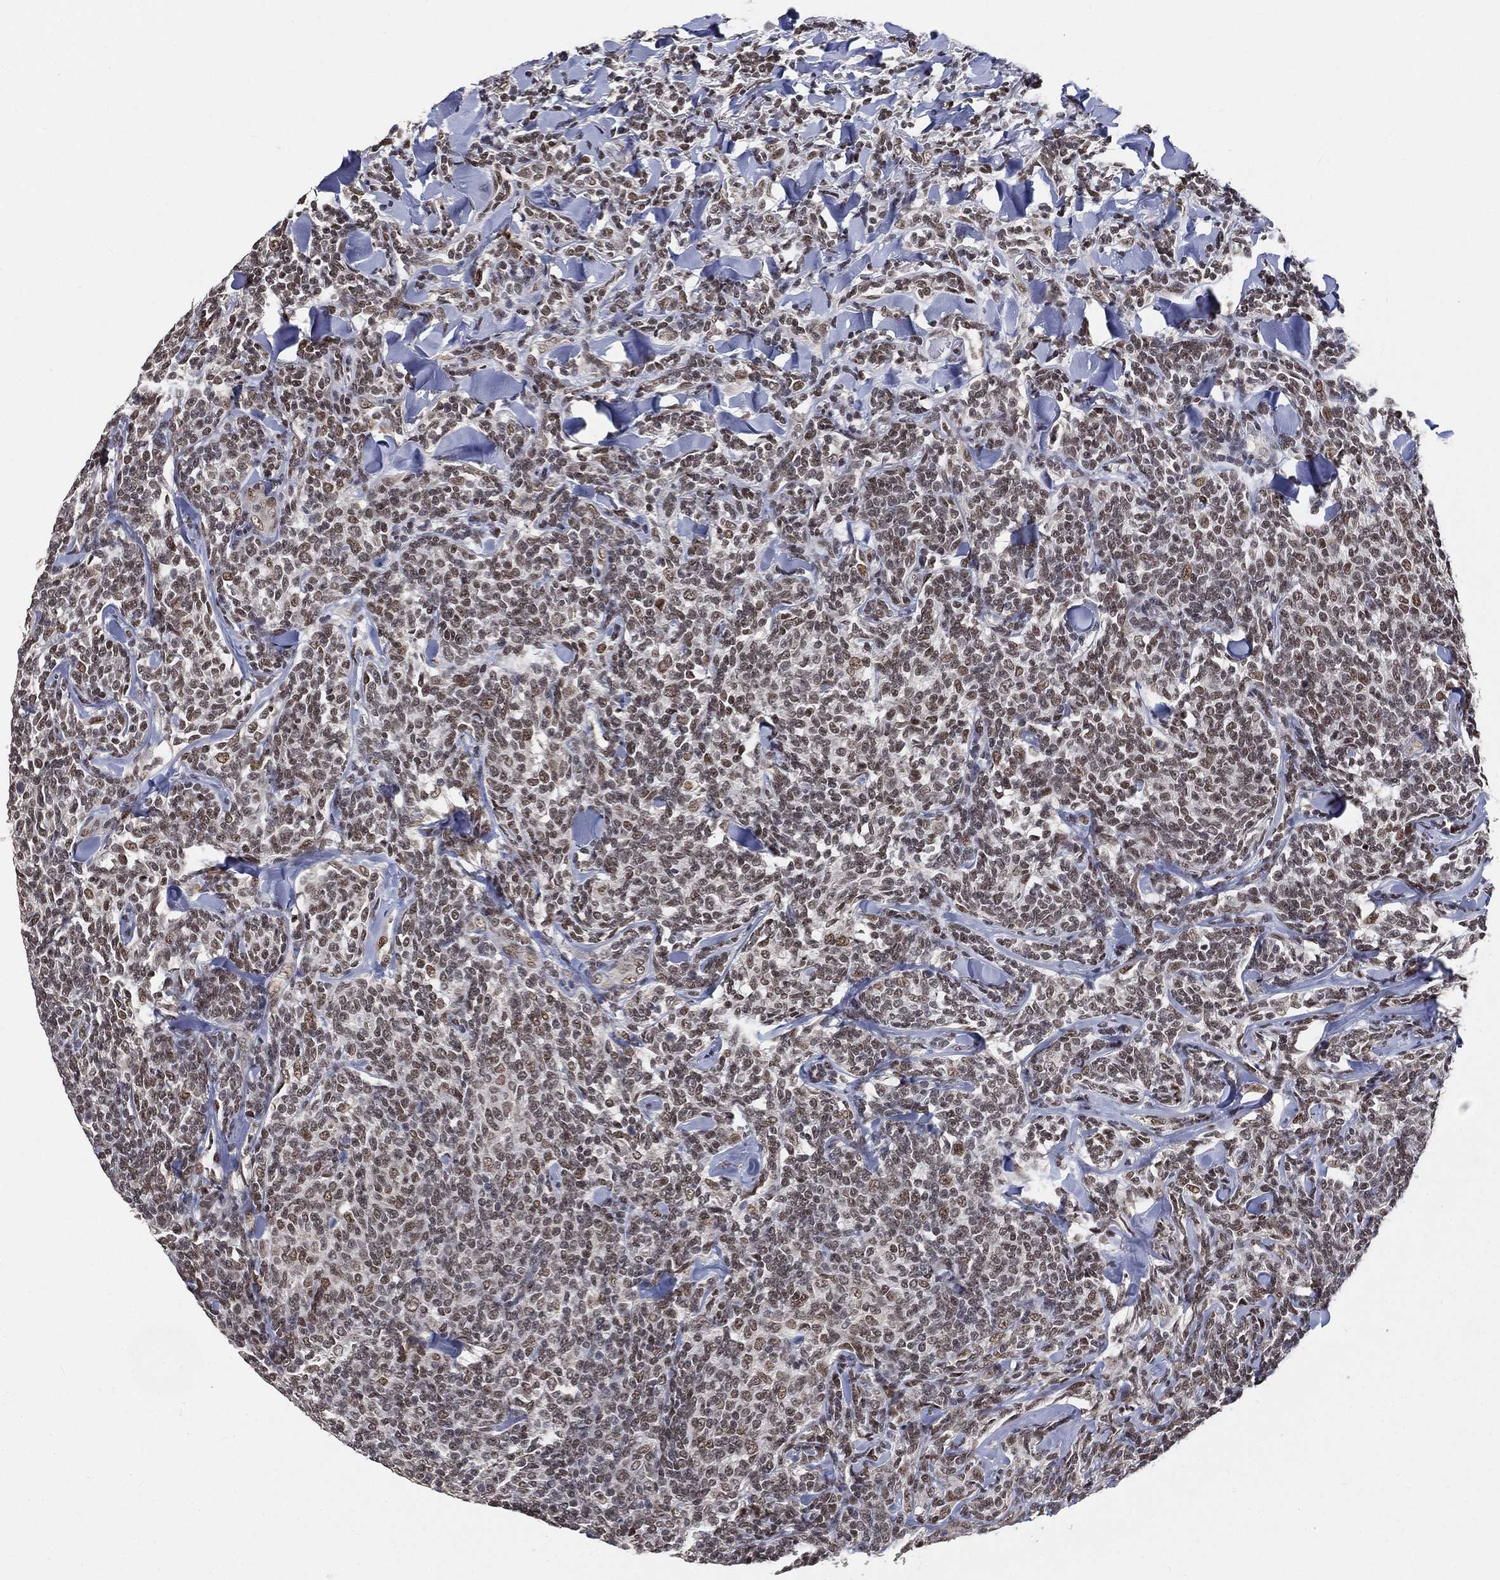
{"staining": {"intensity": "weak", "quantity": ">75%", "location": "nuclear"}, "tissue": "lymphoma", "cell_type": "Tumor cells", "image_type": "cancer", "snomed": [{"axis": "morphology", "description": "Malignant lymphoma, non-Hodgkin's type, Low grade"}, {"axis": "topography", "description": "Lymph node"}], "caption": "A micrograph showing weak nuclear staining in approximately >75% of tumor cells in malignant lymphoma, non-Hodgkin's type (low-grade), as visualized by brown immunohistochemical staining.", "gene": "YLPM1", "patient": {"sex": "female", "age": 56}}